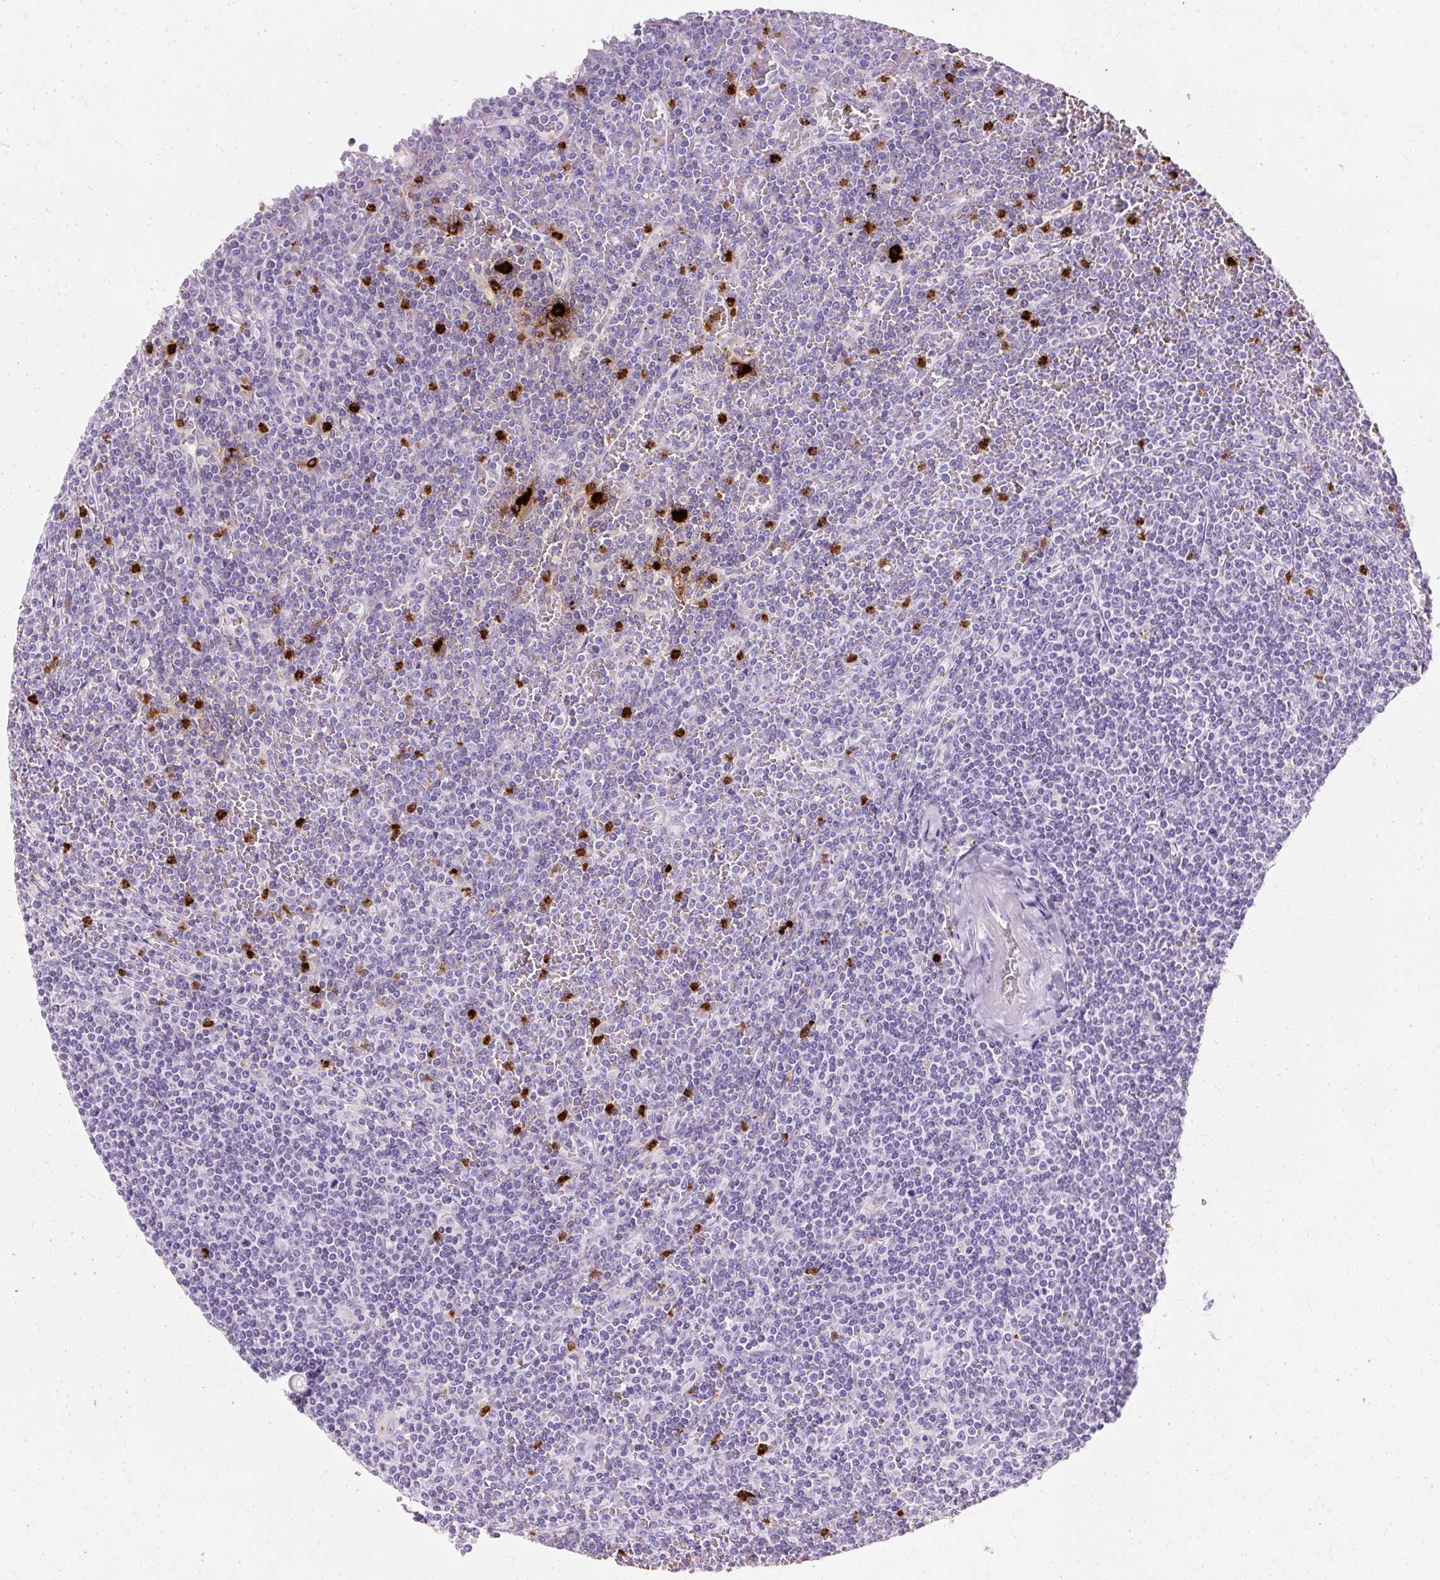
{"staining": {"intensity": "negative", "quantity": "none", "location": "none"}, "tissue": "lymphoma", "cell_type": "Tumor cells", "image_type": "cancer", "snomed": [{"axis": "morphology", "description": "Malignant lymphoma, non-Hodgkin's type, Low grade"}, {"axis": "topography", "description": "Spleen"}], "caption": "This micrograph is of lymphoma stained with immunohistochemistry to label a protein in brown with the nuclei are counter-stained blue. There is no positivity in tumor cells.", "gene": "DEFA1", "patient": {"sex": "female", "age": 19}}